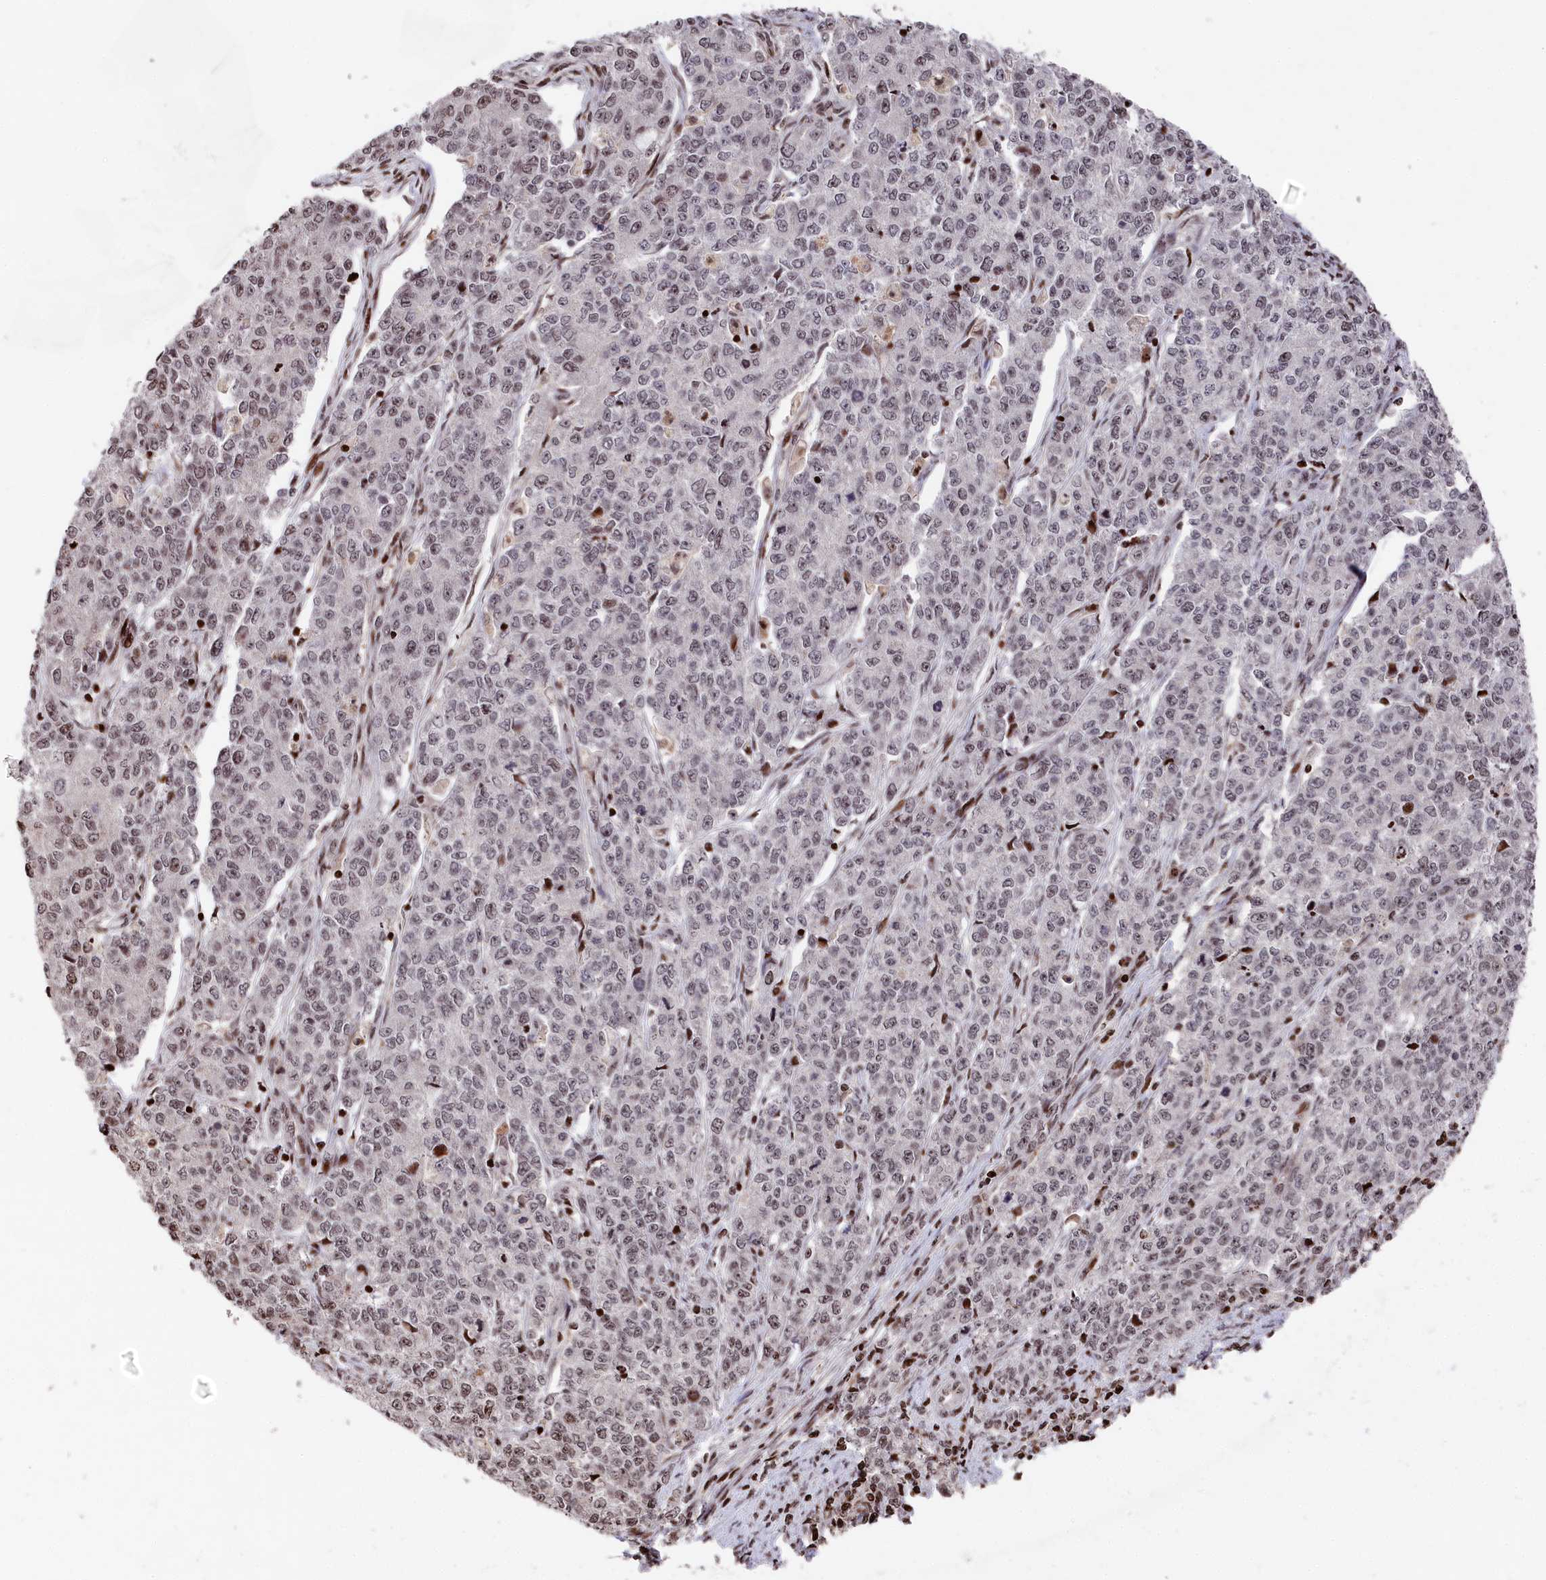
{"staining": {"intensity": "negative", "quantity": "none", "location": "none"}, "tissue": "endometrial cancer", "cell_type": "Tumor cells", "image_type": "cancer", "snomed": [{"axis": "morphology", "description": "Adenocarcinoma, NOS"}, {"axis": "topography", "description": "Endometrium"}], "caption": "High power microscopy image of an immunohistochemistry (IHC) image of endometrial cancer (adenocarcinoma), revealing no significant expression in tumor cells.", "gene": "MCF2L2", "patient": {"sex": "female", "age": 50}}